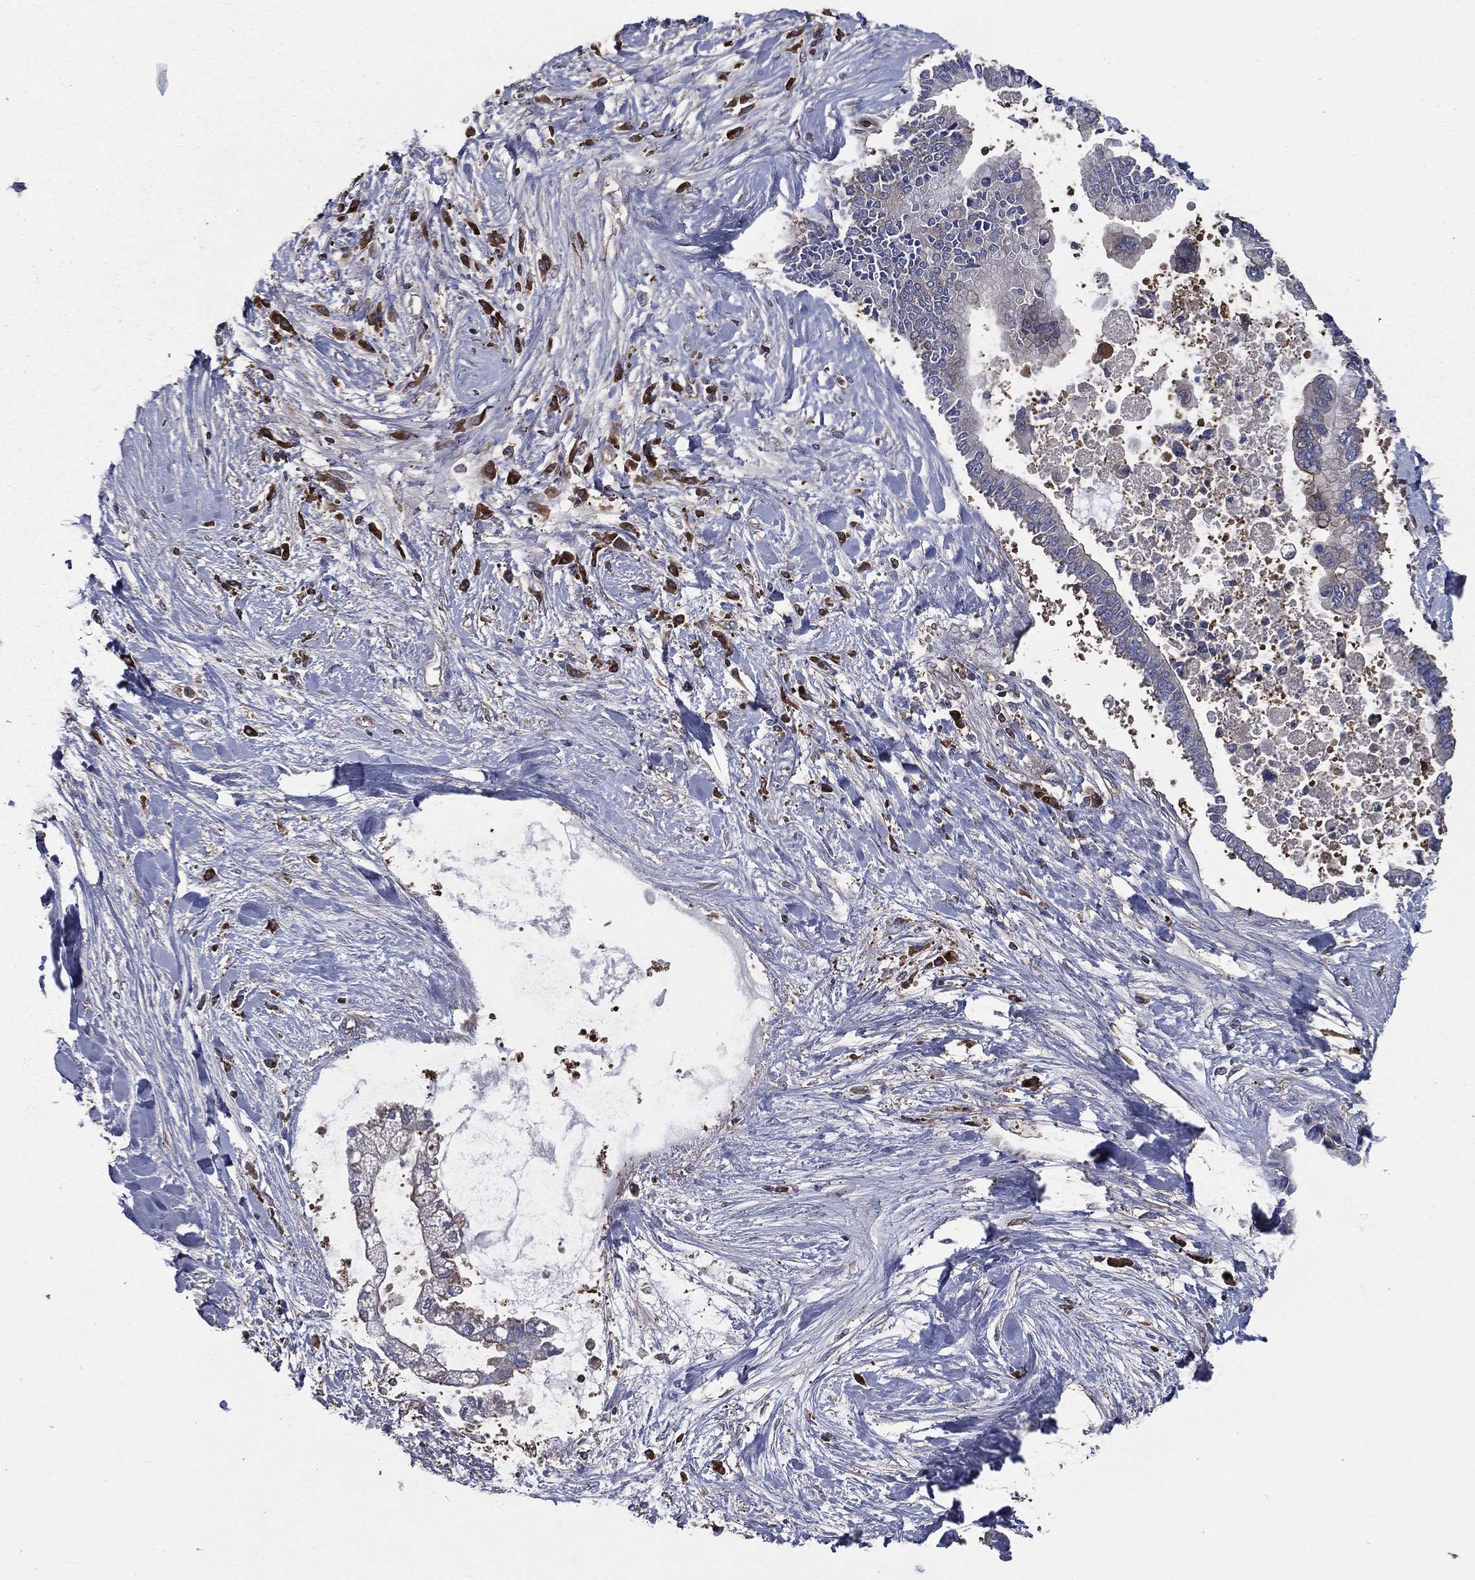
{"staining": {"intensity": "negative", "quantity": "none", "location": "none"}, "tissue": "liver cancer", "cell_type": "Tumor cells", "image_type": "cancer", "snomed": [{"axis": "morphology", "description": "Cholangiocarcinoma"}, {"axis": "topography", "description": "Liver"}], "caption": "IHC of liver cholangiocarcinoma exhibits no expression in tumor cells.", "gene": "SARS1", "patient": {"sex": "male", "age": 50}}